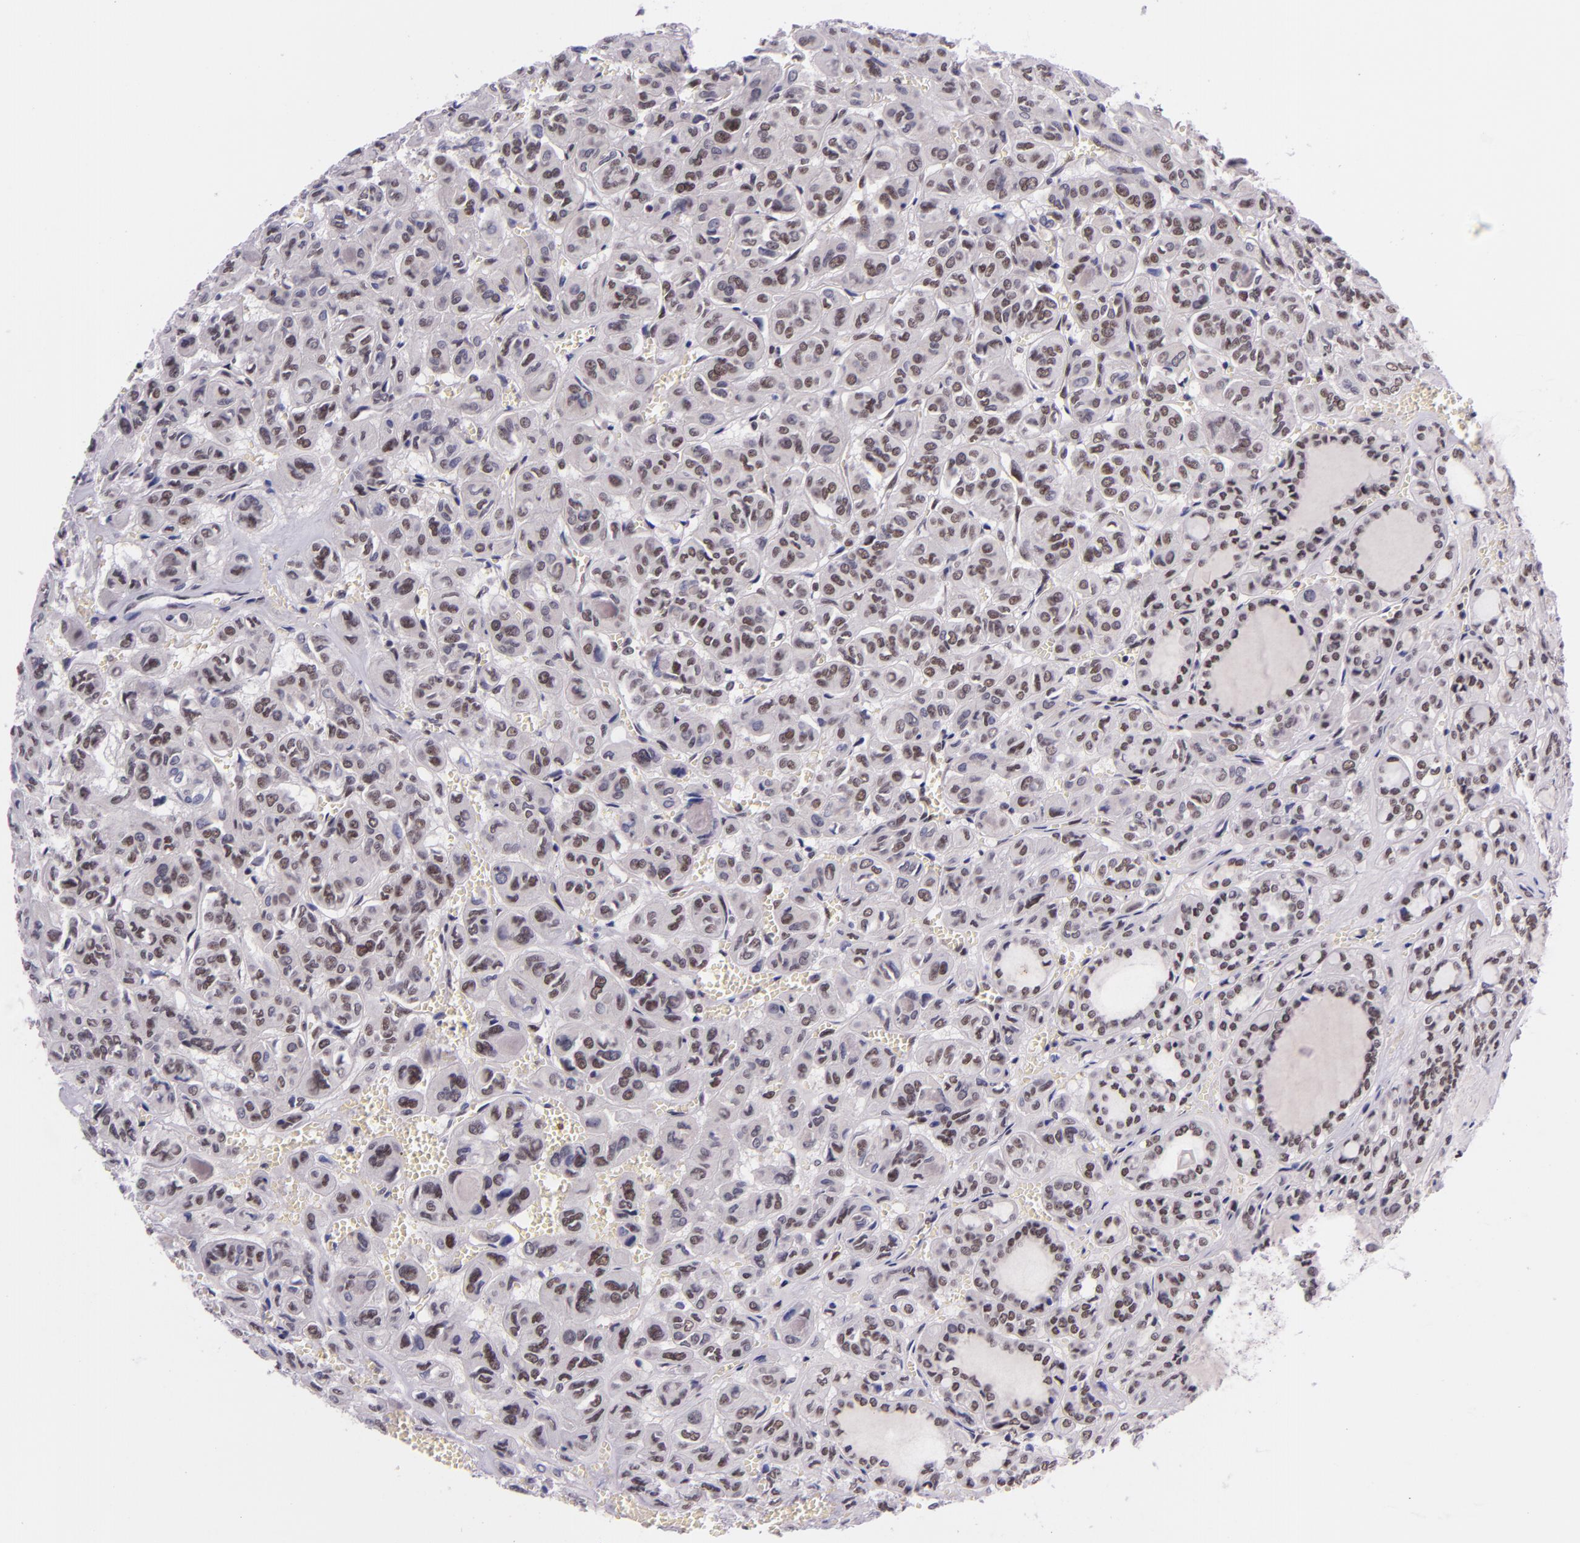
{"staining": {"intensity": "weak", "quantity": "25%-75%", "location": "nuclear"}, "tissue": "thyroid cancer", "cell_type": "Tumor cells", "image_type": "cancer", "snomed": [{"axis": "morphology", "description": "Follicular adenoma carcinoma, NOS"}, {"axis": "topography", "description": "Thyroid gland"}], "caption": "A brown stain labels weak nuclear positivity of a protein in follicular adenoma carcinoma (thyroid) tumor cells. The protein is stained brown, and the nuclei are stained in blue (DAB (3,3'-diaminobenzidine) IHC with brightfield microscopy, high magnification).", "gene": "GPKOW", "patient": {"sex": "female", "age": 71}}